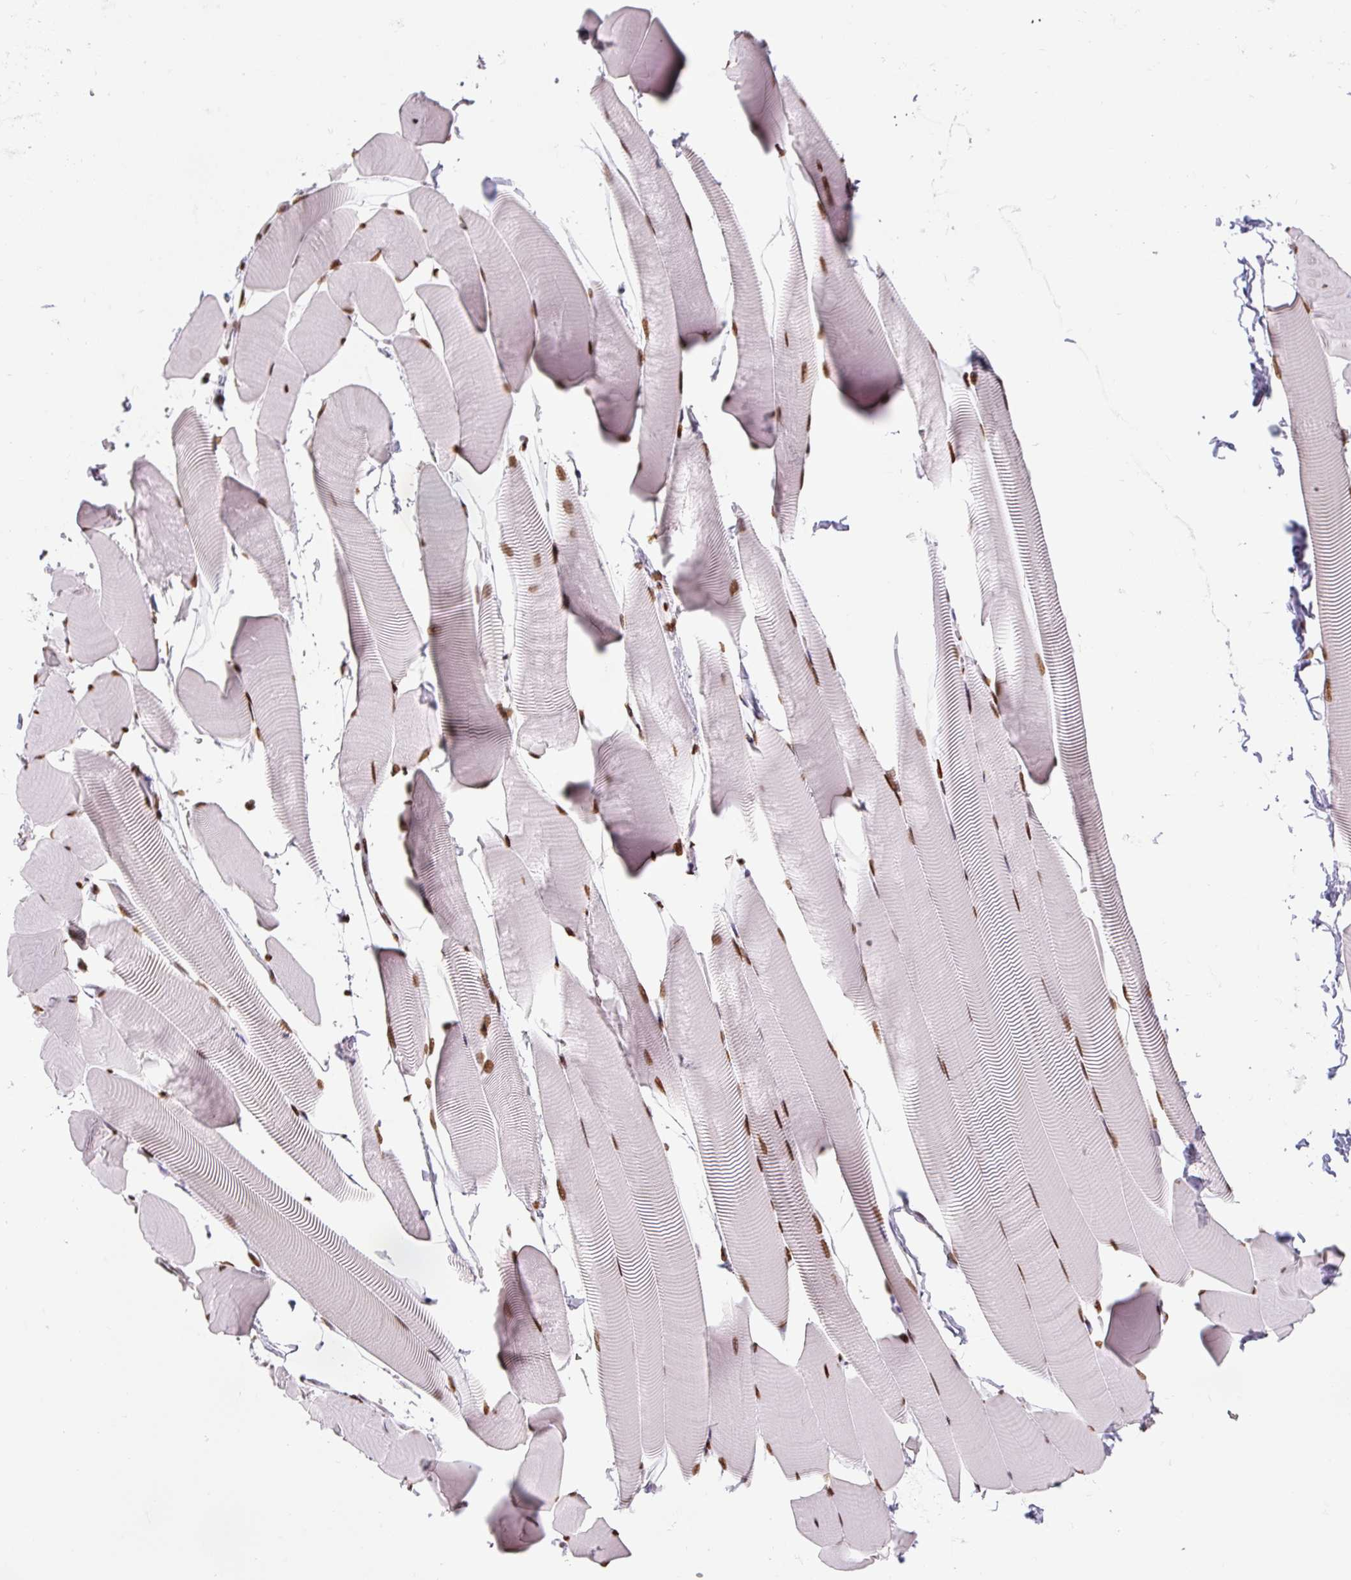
{"staining": {"intensity": "moderate", "quantity": "25%-75%", "location": "nuclear"}, "tissue": "skeletal muscle", "cell_type": "Myocytes", "image_type": "normal", "snomed": [{"axis": "morphology", "description": "Normal tissue, NOS"}, {"axis": "topography", "description": "Skeletal muscle"}], "caption": "Skeletal muscle stained with immunohistochemistry (IHC) displays moderate nuclear staining in approximately 25%-75% of myocytes.", "gene": "ZEB1", "patient": {"sex": "male", "age": 25}}